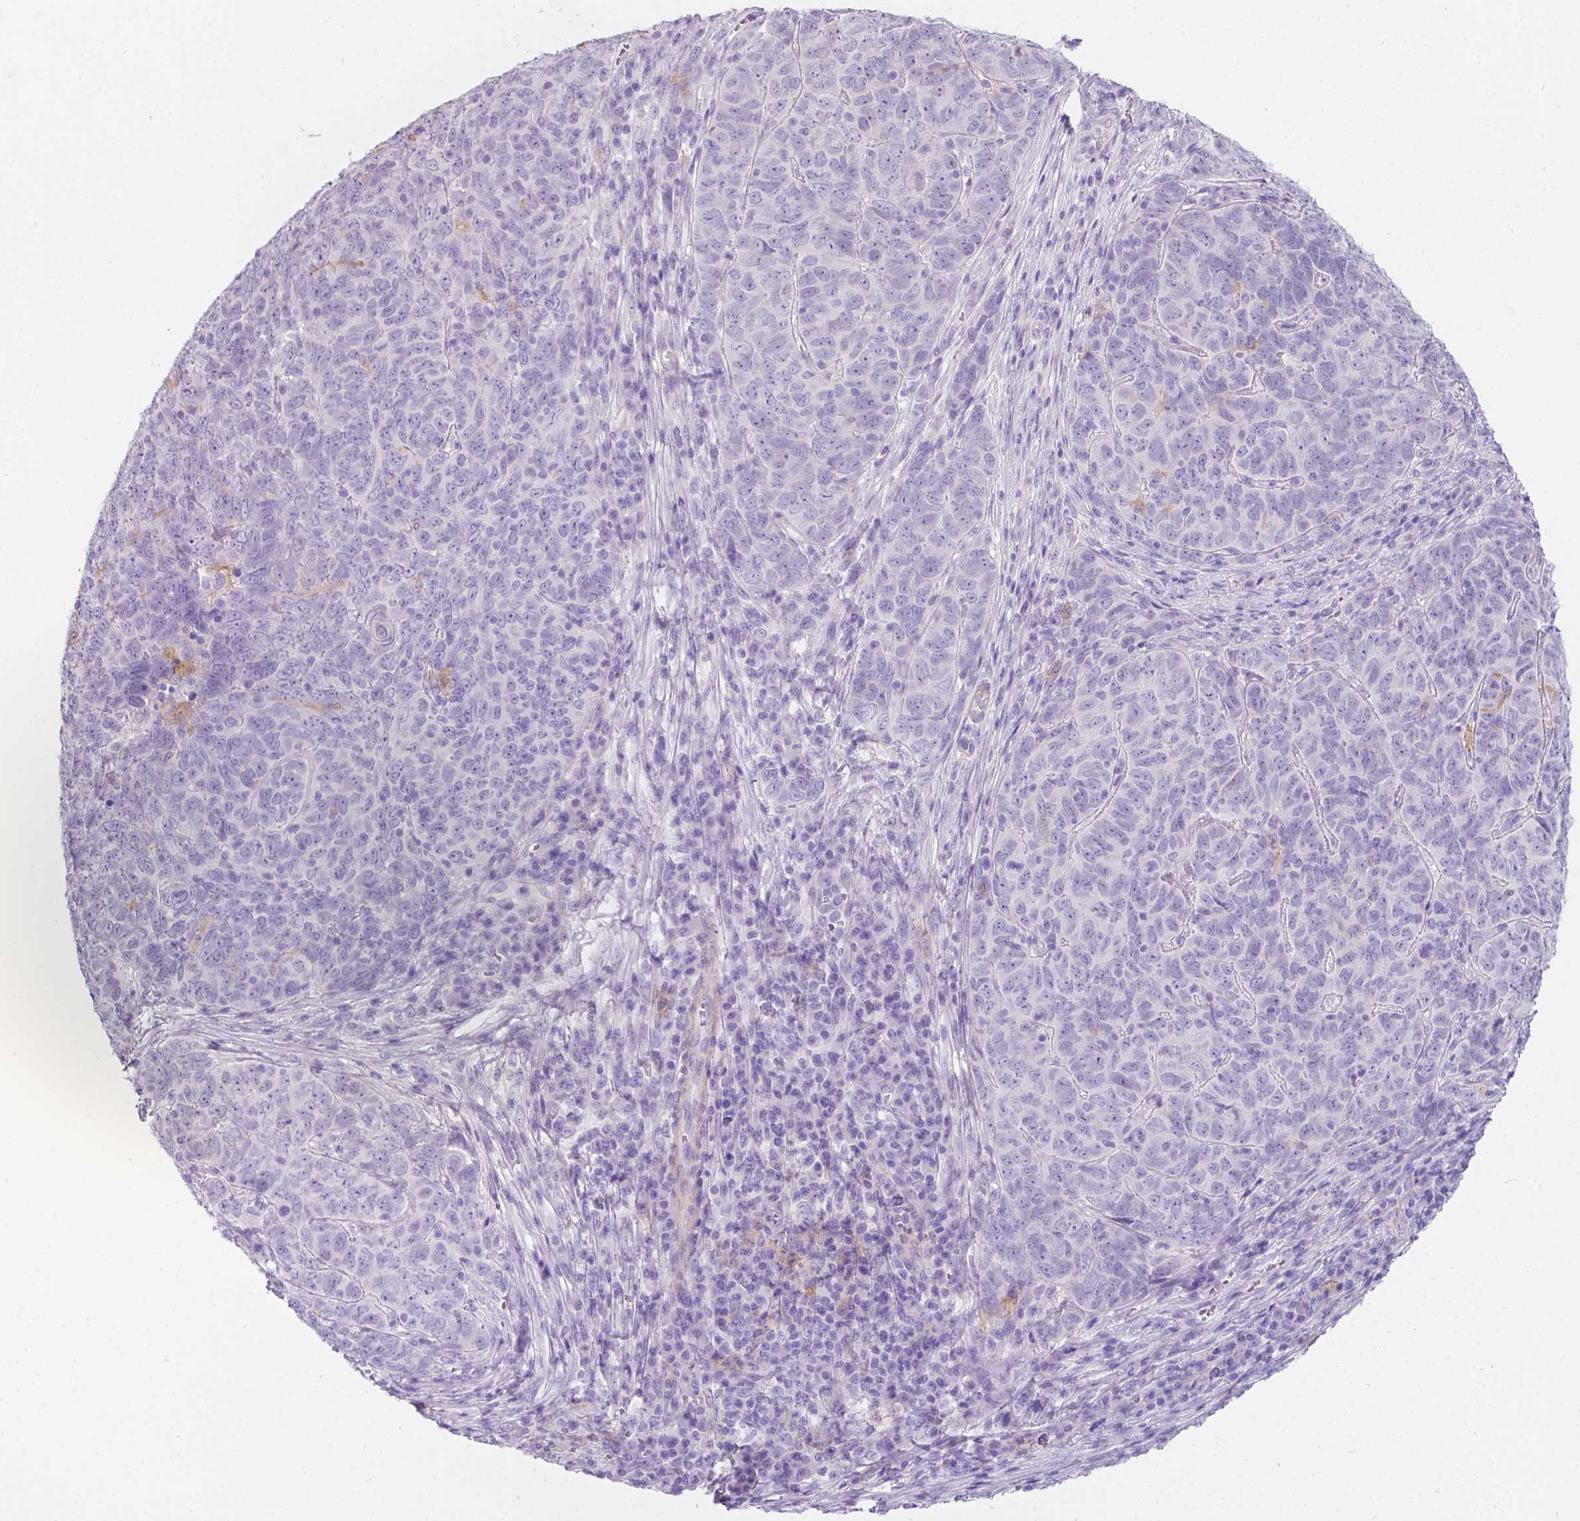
{"staining": {"intensity": "negative", "quantity": "none", "location": "none"}, "tissue": "skin cancer", "cell_type": "Tumor cells", "image_type": "cancer", "snomed": [{"axis": "morphology", "description": "Squamous cell carcinoma, NOS"}, {"axis": "topography", "description": "Skin"}, {"axis": "topography", "description": "Anal"}], "caption": "An IHC histopathology image of skin cancer (squamous cell carcinoma) is shown. There is no staining in tumor cells of skin cancer (squamous cell carcinoma). The staining is performed using DAB brown chromogen with nuclei counter-stained in using hematoxylin.", "gene": "GNAO1", "patient": {"sex": "female", "age": 51}}